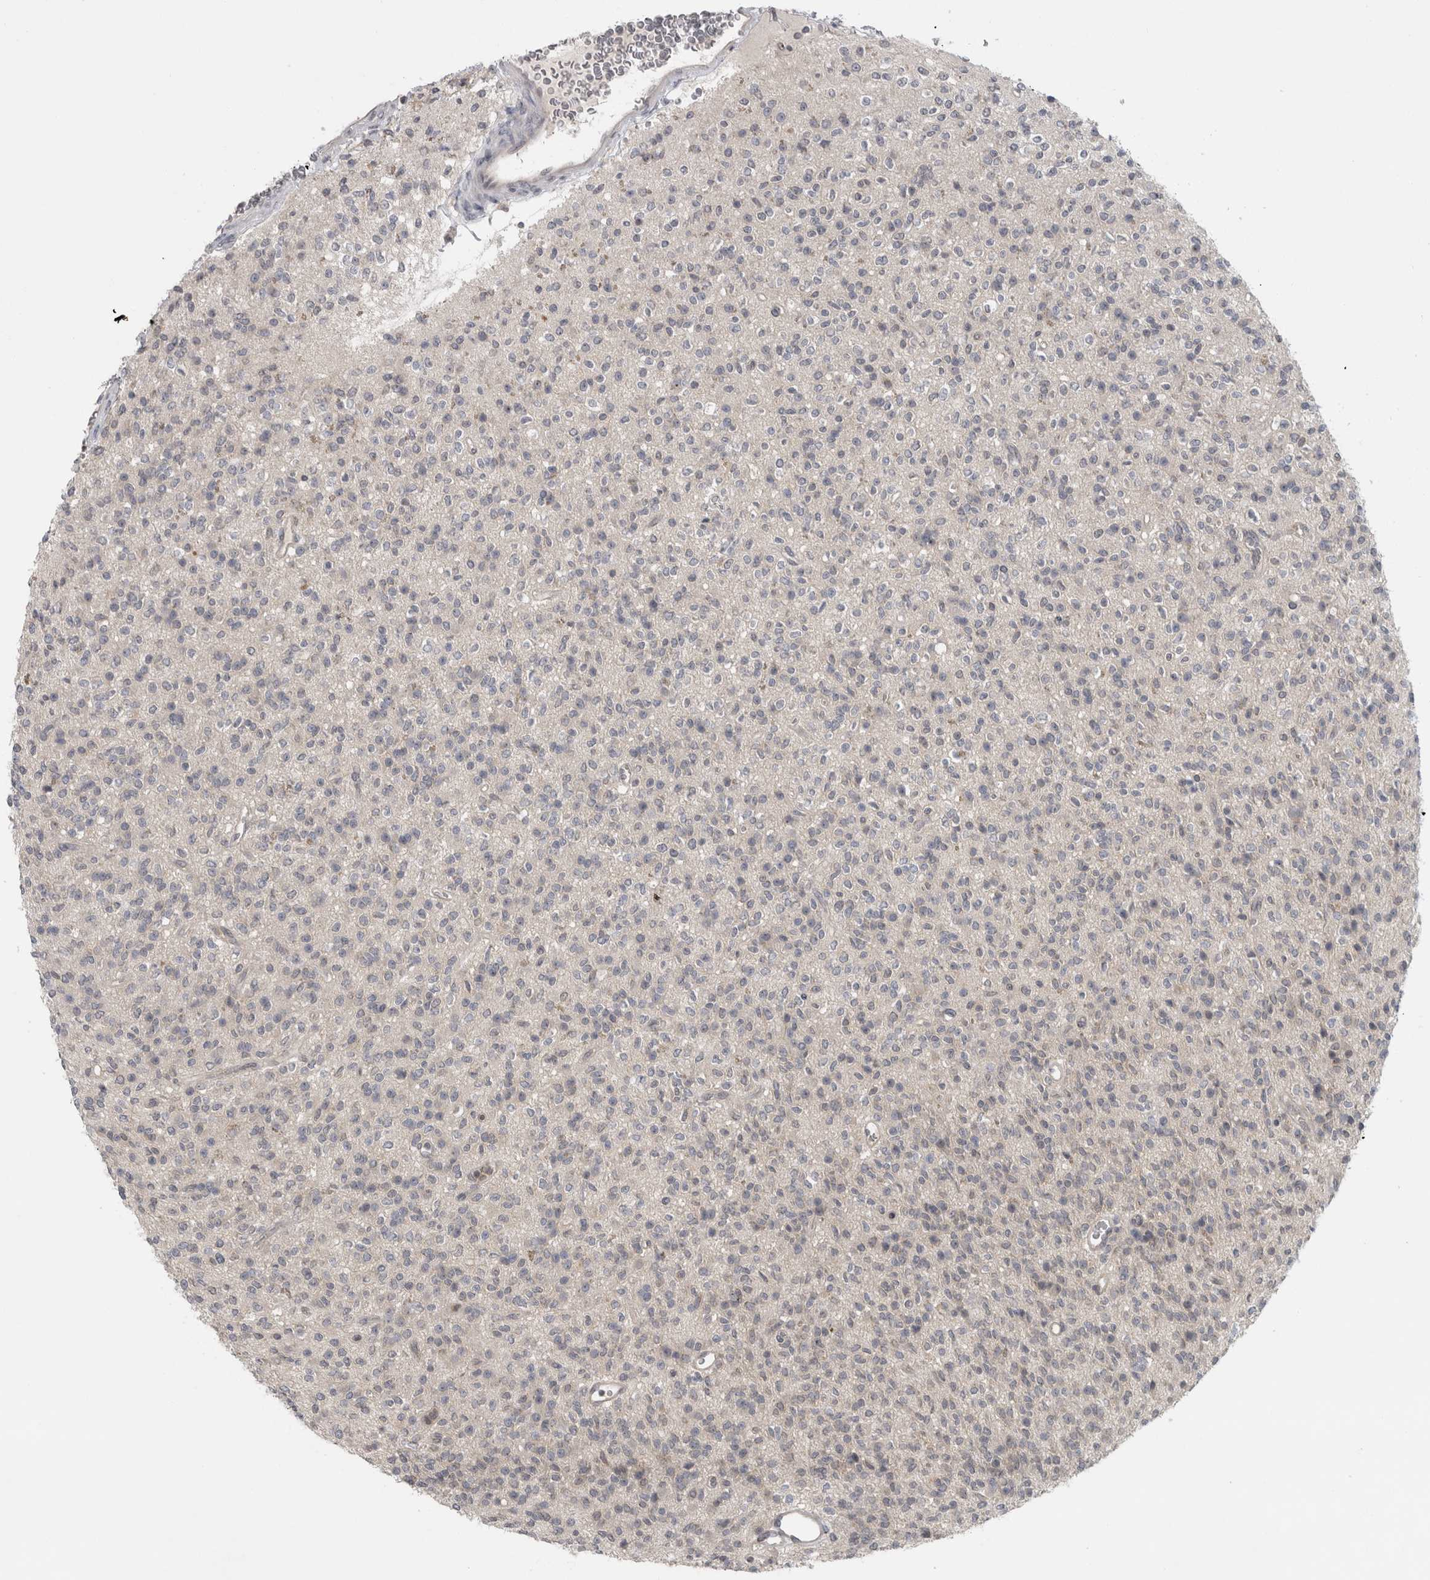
{"staining": {"intensity": "negative", "quantity": "none", "location": "none"}, "tissue": "glioma", "cell_type": "Tumor cells", "image_type": "cancer", "snomed": [{"axis": "morphology", "description": "Glioma, malignant, High grade"}, {"axis": "topography", "description": "Brain"}], "caption": "Immunohistochemistry micrograph of neoplastic tissue: glioma stained with DAB reveals no significant protein expression in tumor cells. (IHC, brightfield microscopy, high magnification).", "gene": "RBM28", "patient": {"sex": "male", "age": 34}}